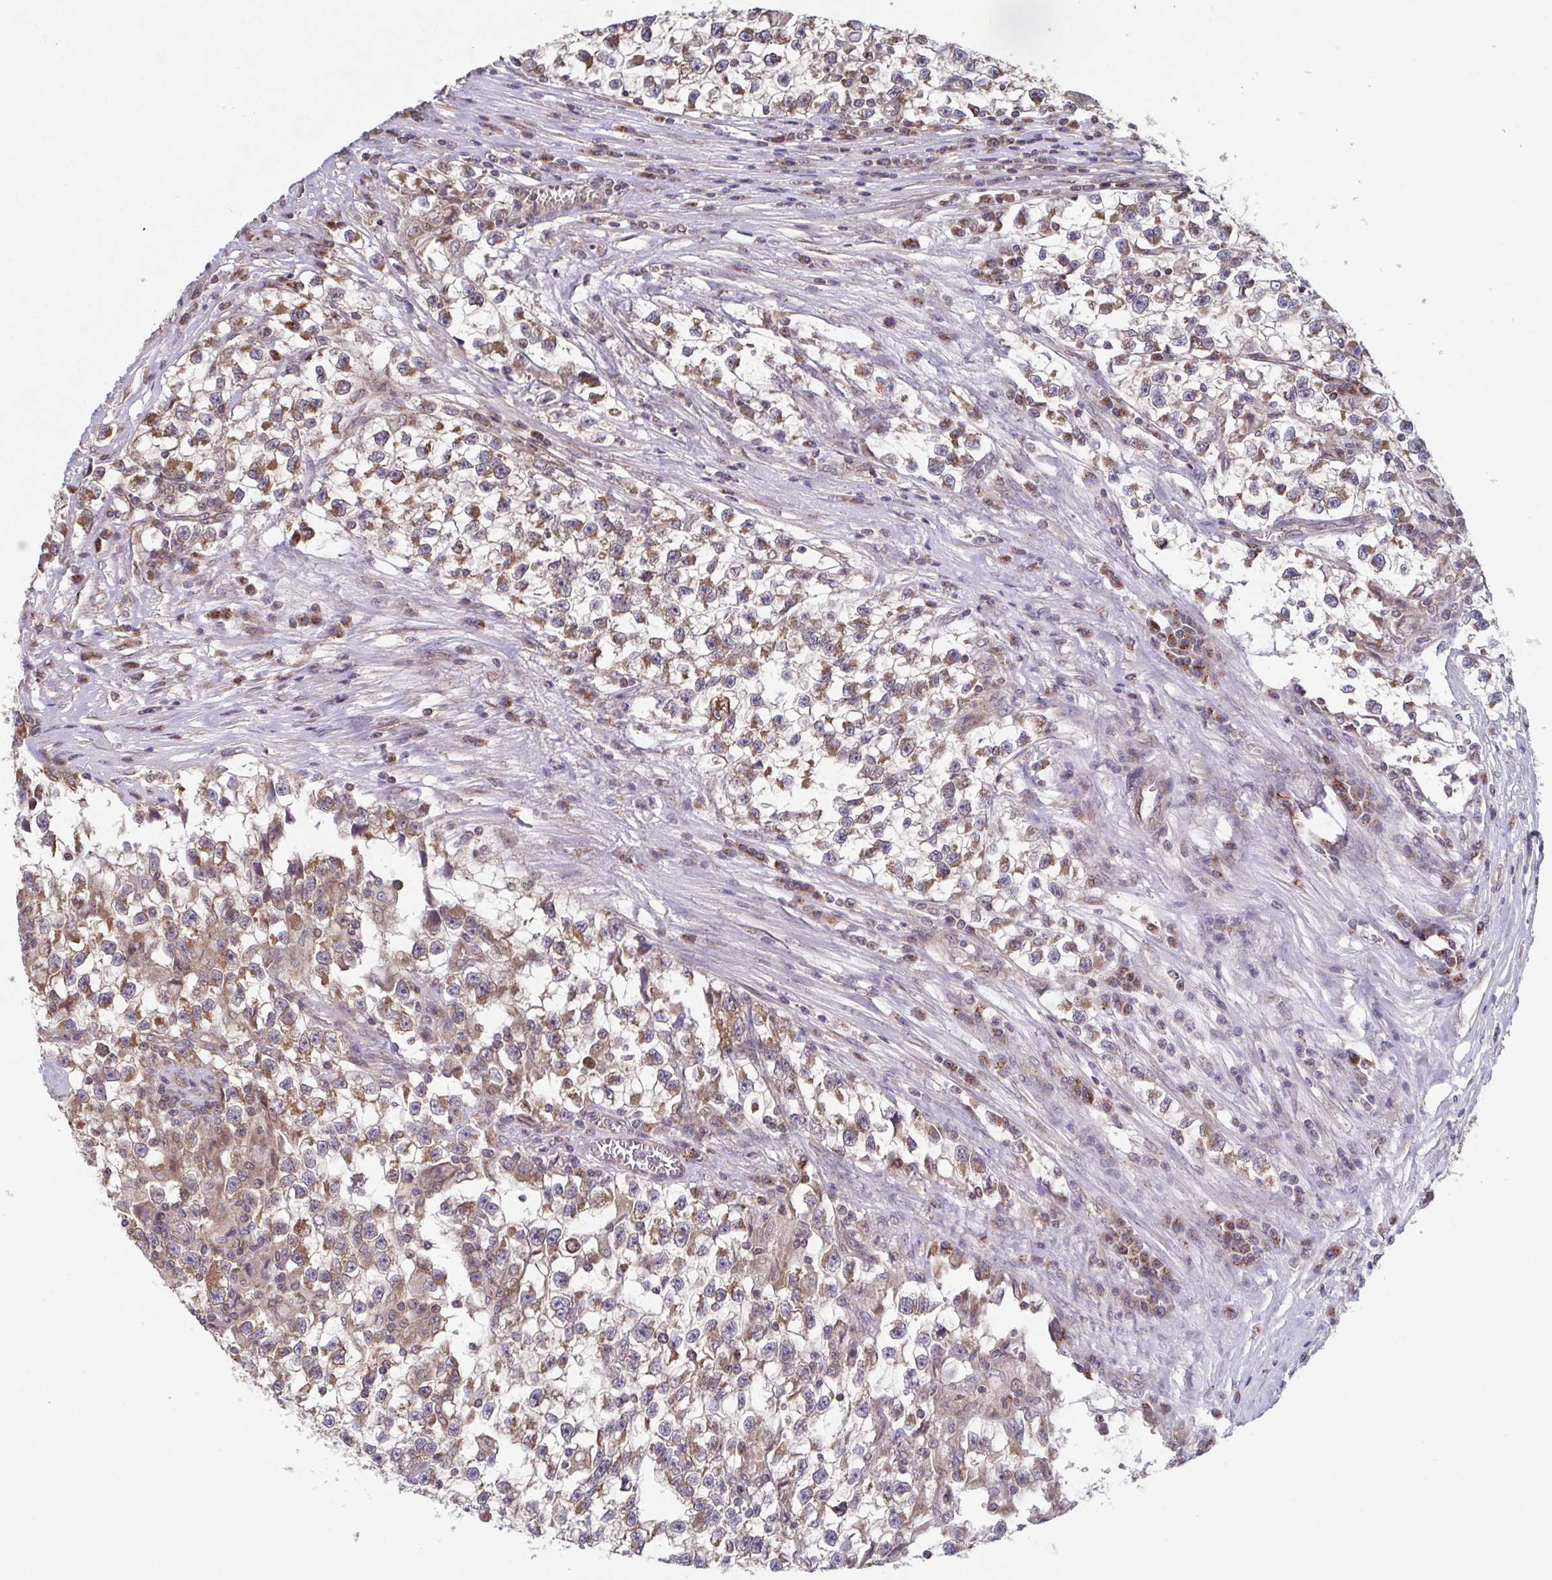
{"staining": {"intensity": "moderate", "quantity": ">75%", "location": "cytoplasmic/membranous"}, "tissue": "testis cancer", "cell_type": "Tumor cells", "image_type": "cancer", "snomed": [{"axis": "morphology", "description": "Seminoma, NOS"}, {"axis": "topography", "description": "Testis"}], "caption": "This is an image of immunohistochemistry staining of testis cancer (seminoma), which shows moderate positivity in the cytoplasmic/membranous of tumor cells.", "gene": "COPB1", "patient": {"sex": "male", "age": 31}}